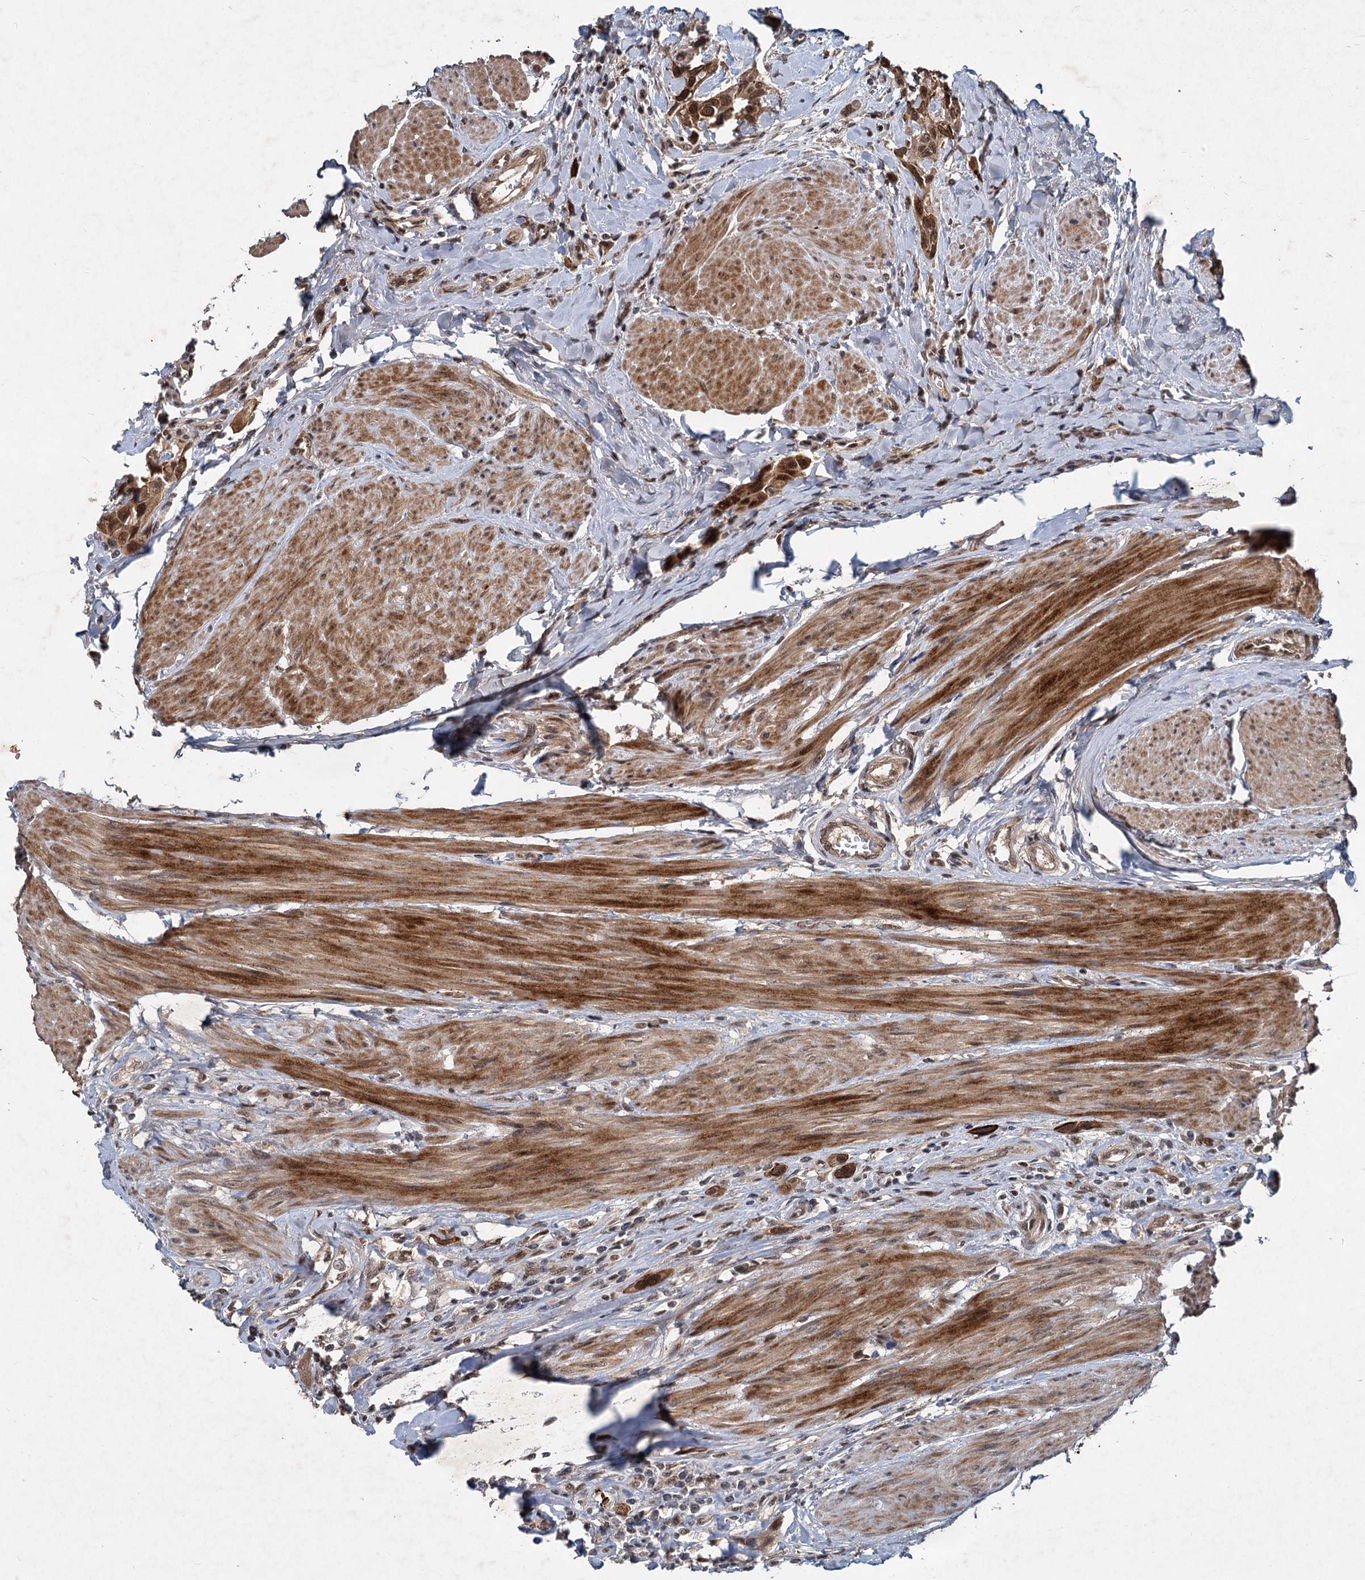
{"staining": {"intensity": "strong", "quantity": ">75%", "location": "cytoplasmic/membranous,nuclear"}, "tissue": "urothelial cancer", "cell_type": "Tumor cells", "image_type": "cancer", "snomed": [{"axis": "morphology", "description": "Urothelial carcinoma, High grade"}, {"axis": "topography", "description": "Urinary bladder"}], "caption": "Immunohistochemistry (IHC) of urothelial cancer reveals high levels of strong cytoplasmic/membranous and nuclear expression in approximately >75% of tumor cells.", "gene": "RITA1", "patient": {"sex": "male", "age": 50}}